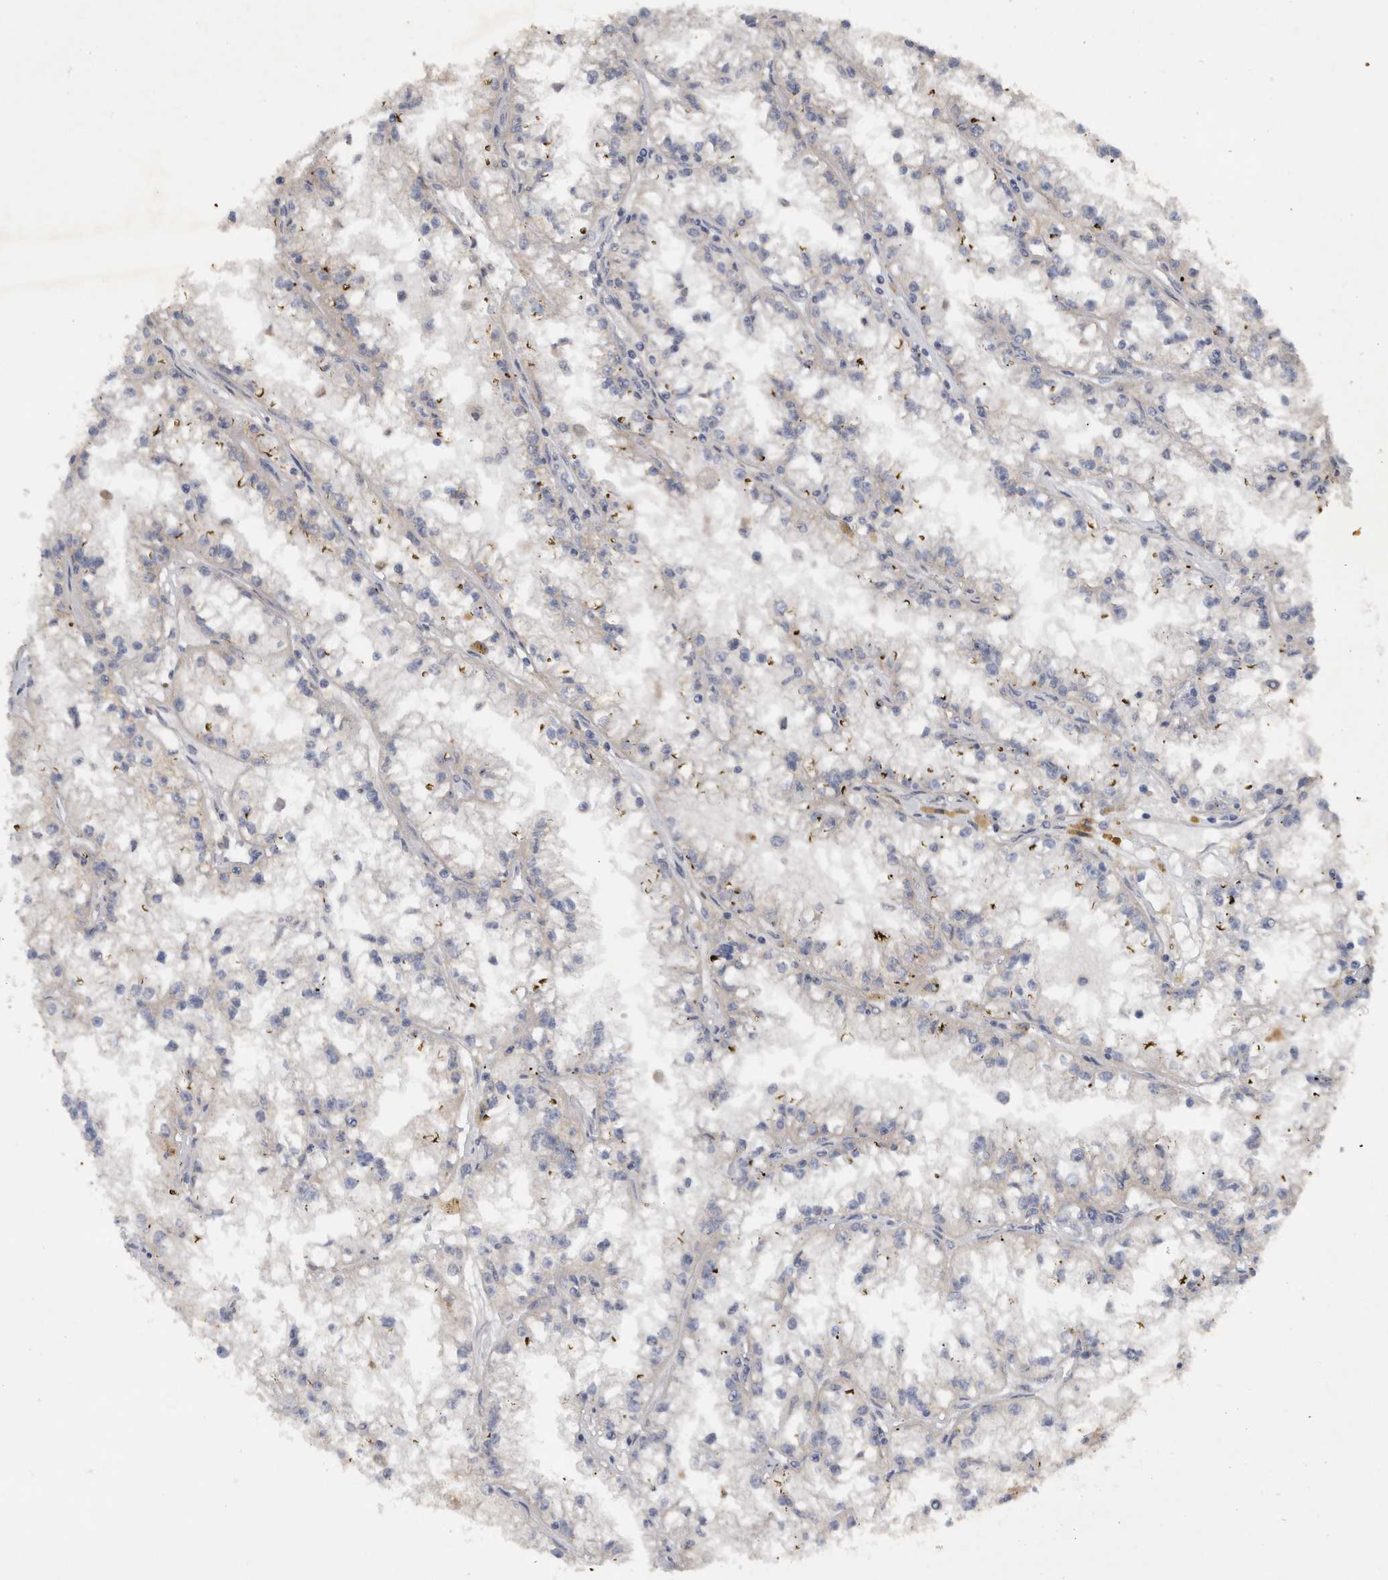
{"staining": {"intensity": "negative", "quantity": "none", "location": "none"}, "tissue": "renal cancer", "cell_type": "Tumor cells", "image_type": "cancer", "snomed": [{"axis": "morphology", "description": "Adenocarcinoma, NOS"}, {"axis": "topography", "description": "Kidney"}], "caption": "High magnification brightfield microscopy of renal adenocarcinoma stained with DAB (brown) and counterstained with hematoxylin (blue): tumor cells show no significant positivity.", "gene": "SCARA5", "patient": {"sex": "male", "age": 56}}